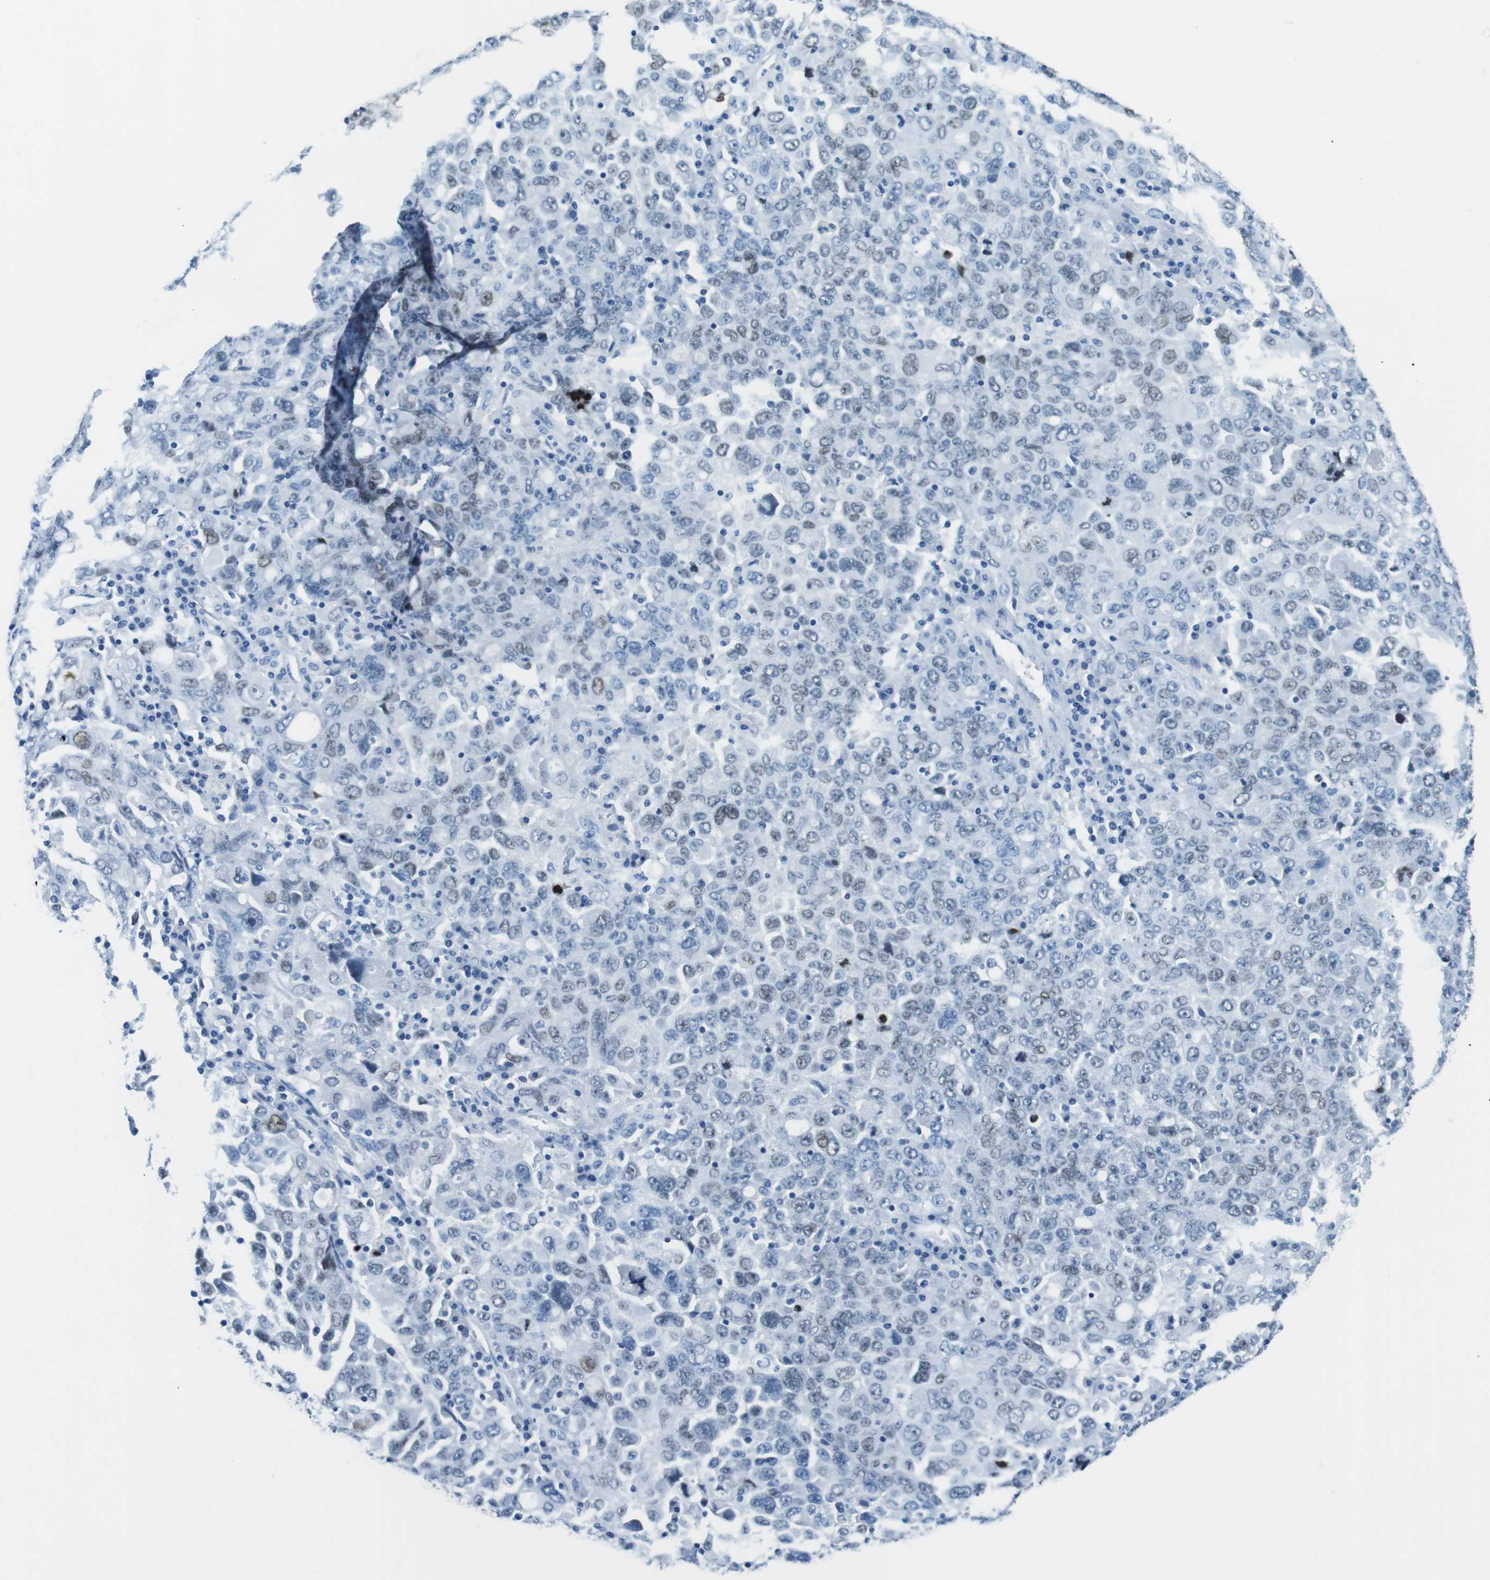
{"staining": {"intensity": "negative", "quantity": "none", "location": "none"}, "tissue": "ovarian cancer", "cell_type": "Tumor cells", "image_type": "cancer", "snomed": [{"axis": "morphology", "description": "Carcinoma, endometroid"}, {"axis": "topography", "description": "Ovary"}], "caption": "Immunohistochemical staining of endometroid carcinoma (ovarian) exhibits no significant staining in tumor cells.", "gene": "TFAP2C", "patient": {"sex": "female", "age": 62}}